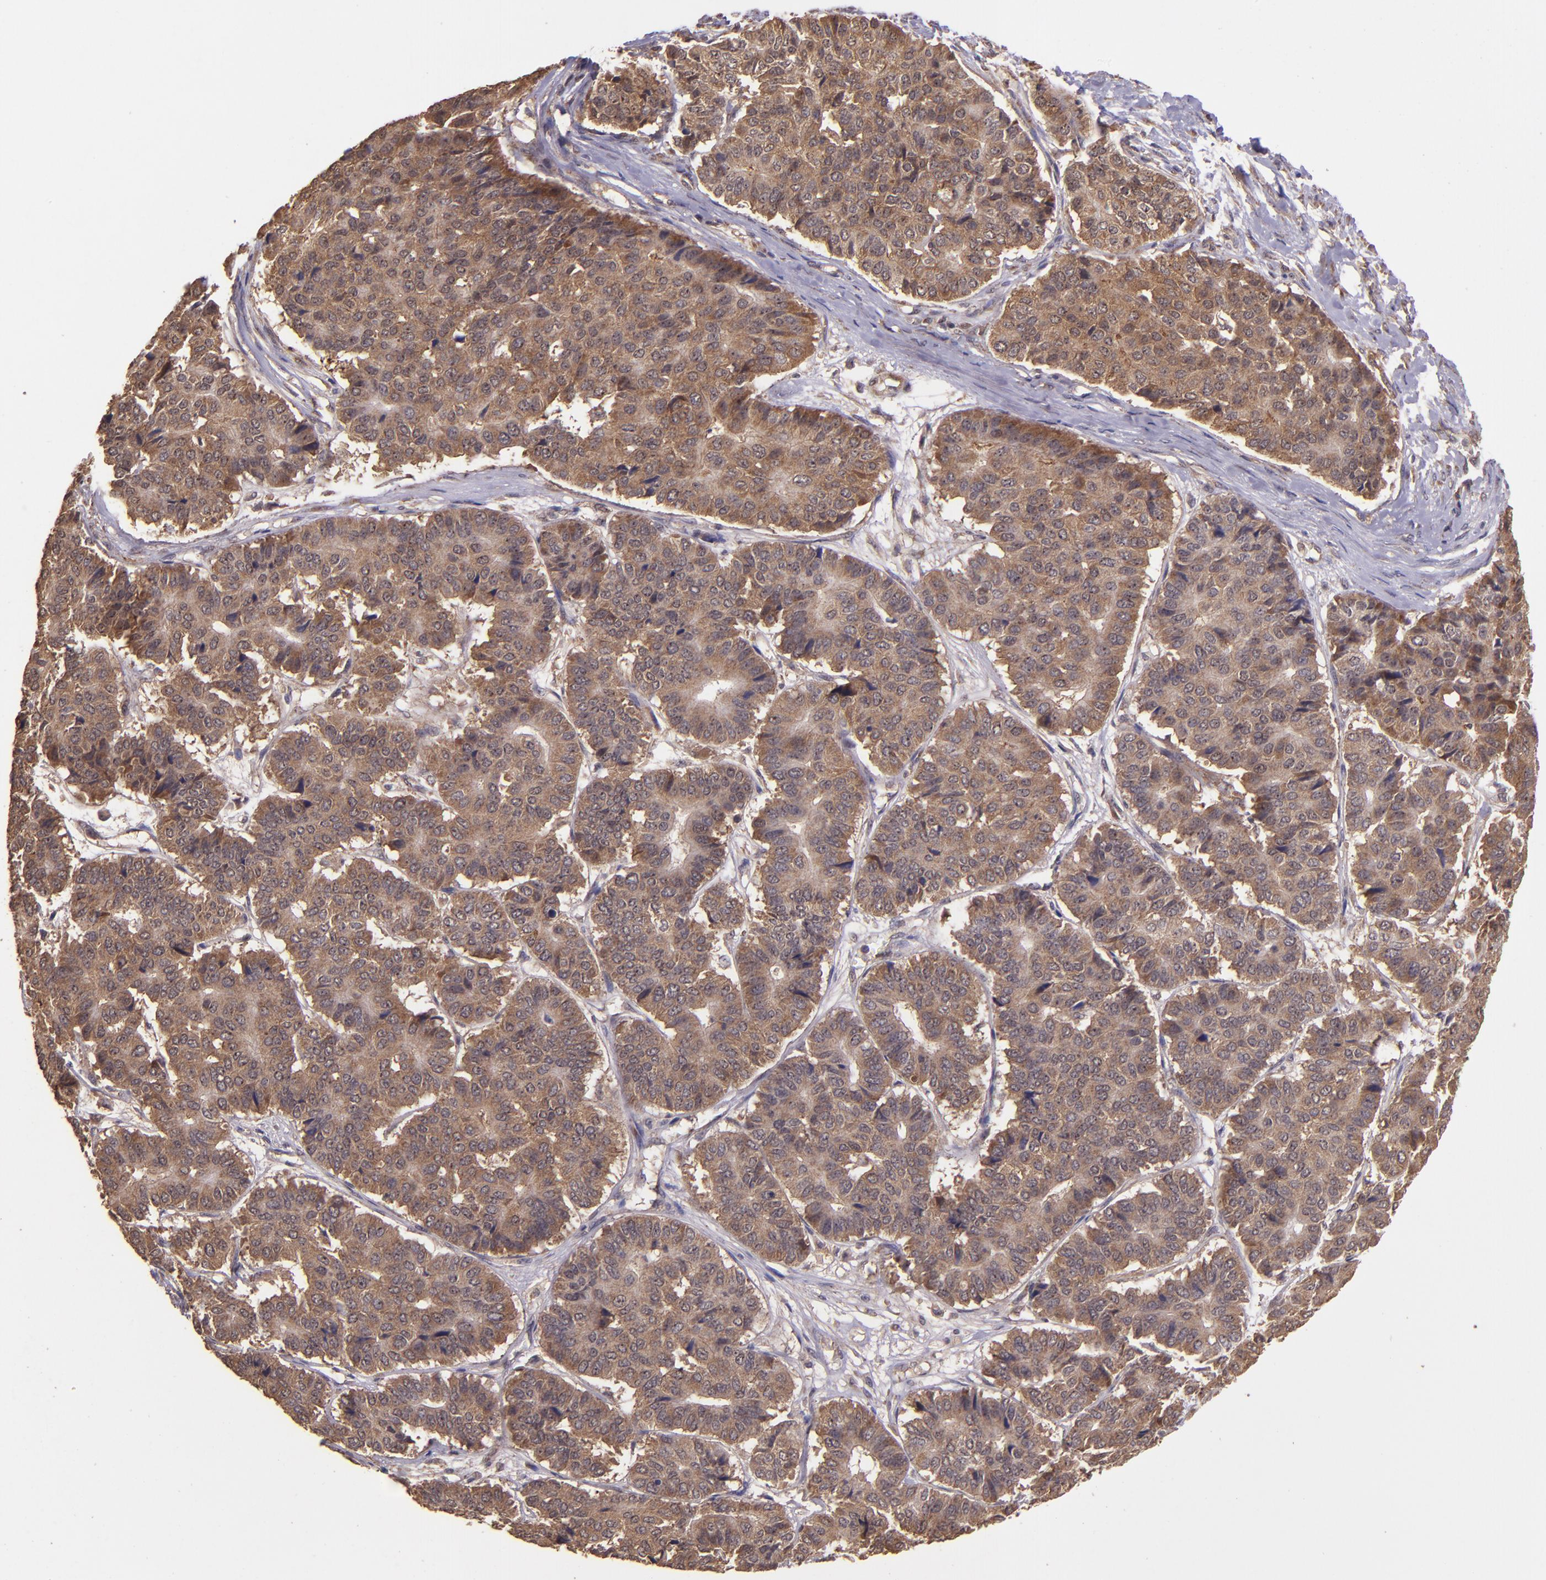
{"staining": {"intensity": "strong", "quantity": ">75%", "location": "cytoplasmic/membranous"}, "tissue": "pancreatic cancer", "cell_type": "Tumor cells", "image_type": "cancer", "snomed": [{"axis": "morphology", "description": "Adenocarcinoma, NOS"}, {"axis": "topography", "description": "Pancreas"}], "caption": "Pancreatic cancer stained with IHC demonstrates strong cytoplasmic/membranous positivity in about >75% of tumor cells.", "gene": "USP51", "patient": {"sex": "male", "age": 50}}